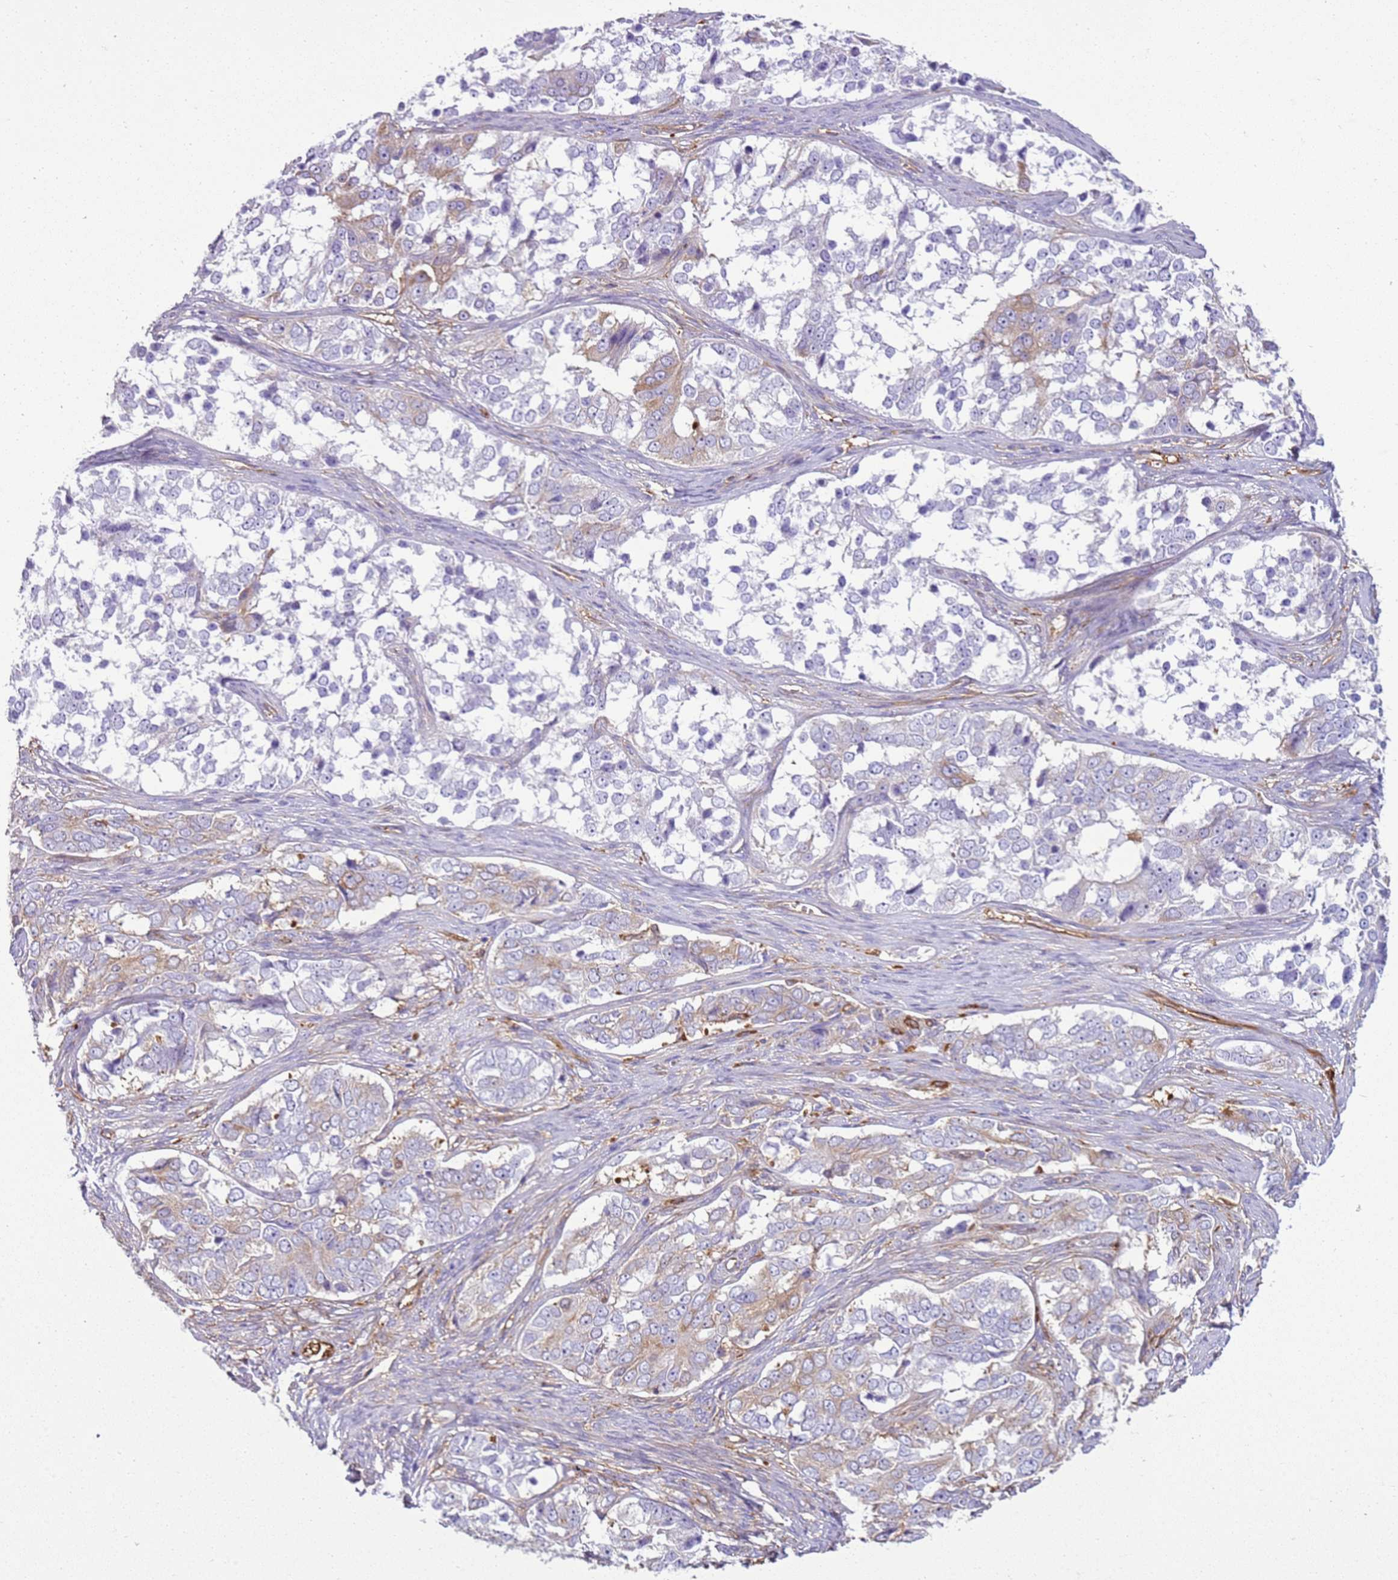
{"staining": {"intensity": "weak", "quantity": "<25%", "location": "cytoplasmic/membranous"}, "tissue": "ovarian cancer", "cell_type": "Tumor cells", "image_type": "cancer", "snomed": [{"axis": "morphology", "description": "Carcinoma, endometroid"}, {"axis": "topography", "description": "Ovary"}], "caption": "A high-resolution photomicrograph shows immunohistochemistry (IHC) staining of endometroid carcinoma (ovarian), which reveals no significant expression in tumor cells.", "gene": "SNX21", "patient": {"sex": "female", "age": 51}}